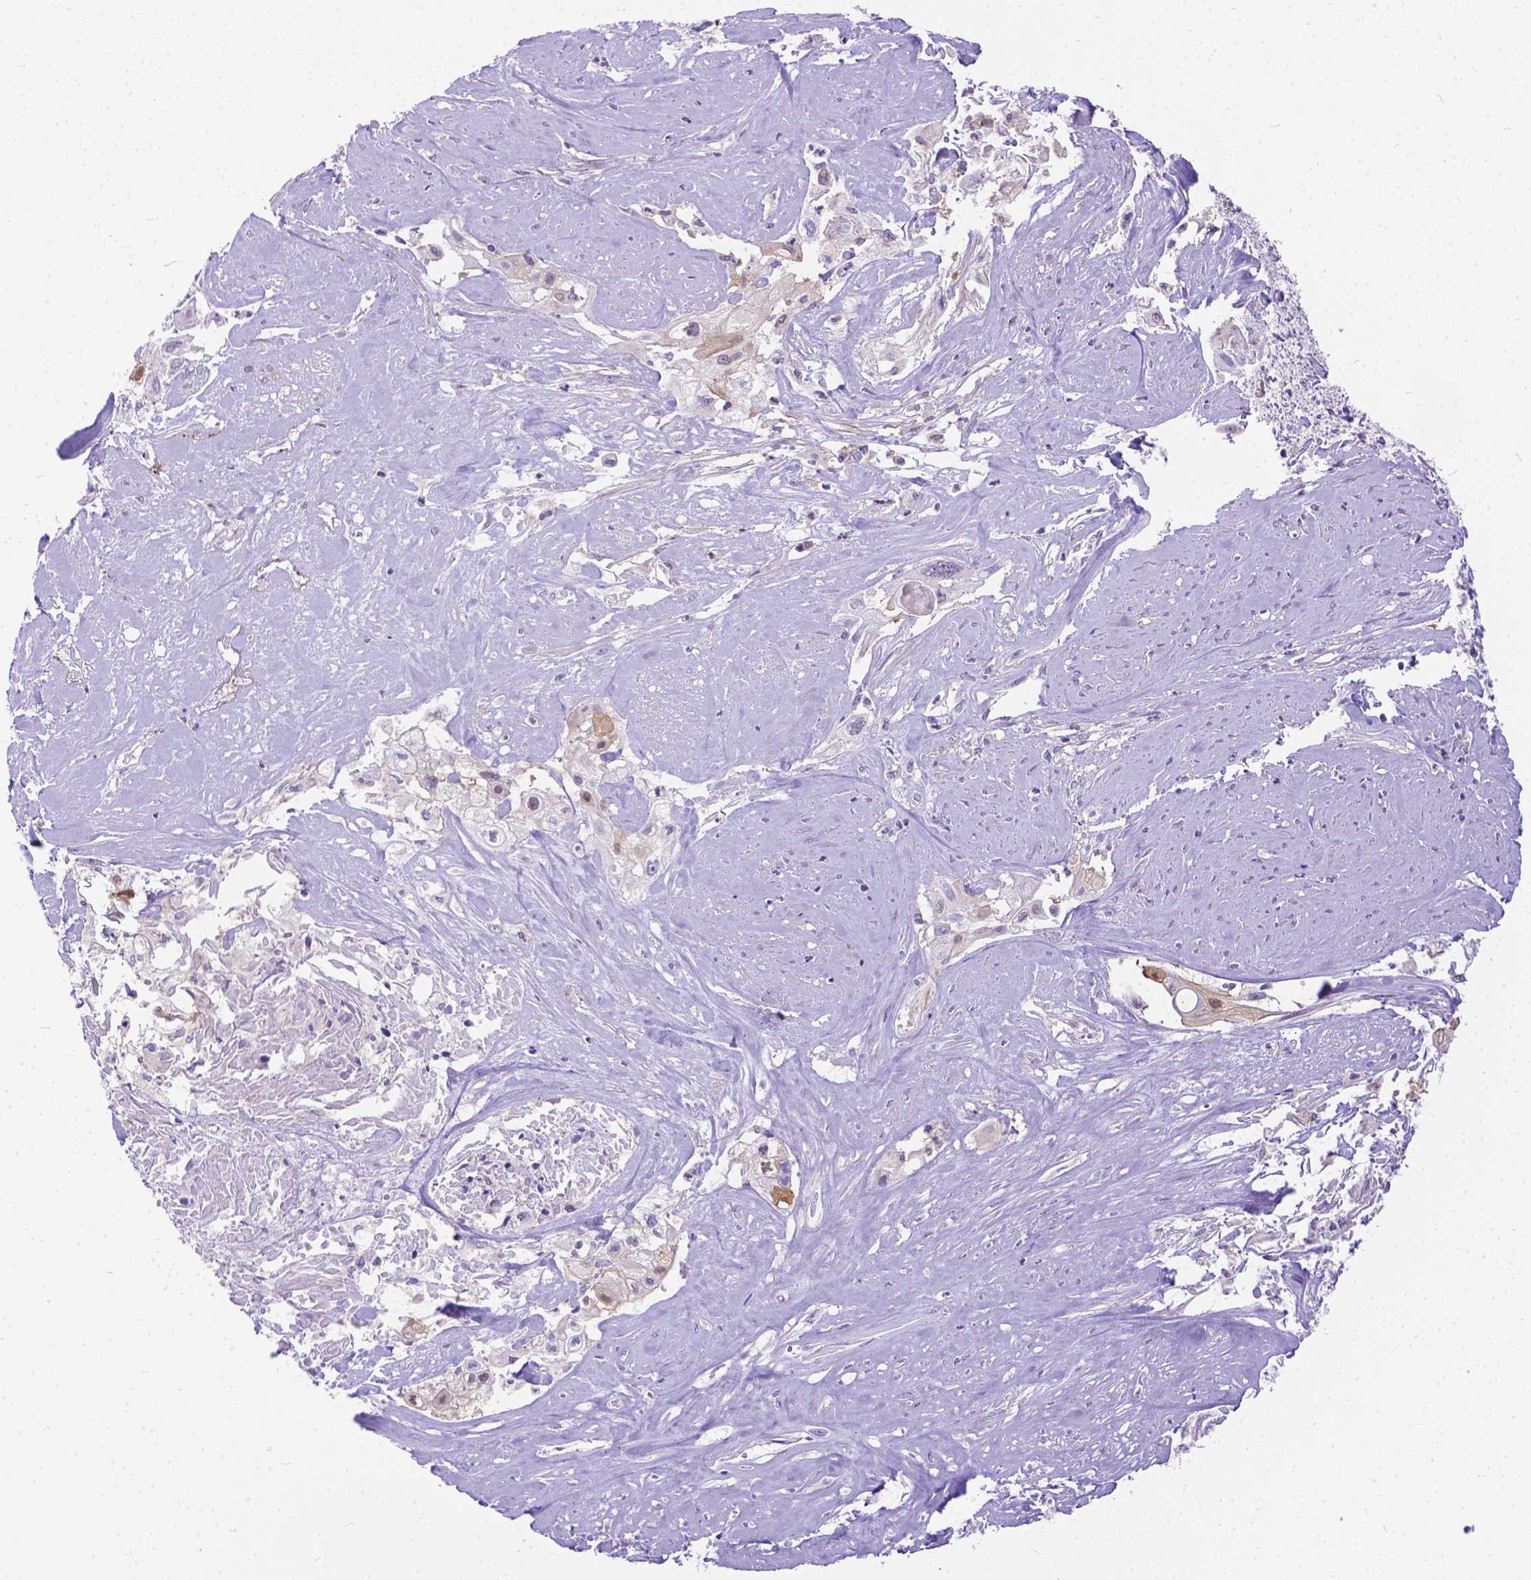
{"staining": {"intensity": "weak", "quantity": "<25%", "location": "nuclear"}, "tissue": "cervical cancer", "cell_type": "Tumor cells", "image_type": "cancer", "snomed": [{"axis": "morphology", "description": "Squamous cell carcinoma, NOS"}, {"axis": "topography", "description": "Cervix"}], "caption": "Squamous cell carcinoma (cervical) stained for a protein using IHC displays no staining tumor cells.", "gene": "TMEM169", "patient": {"sex": "female", "age": 49}}